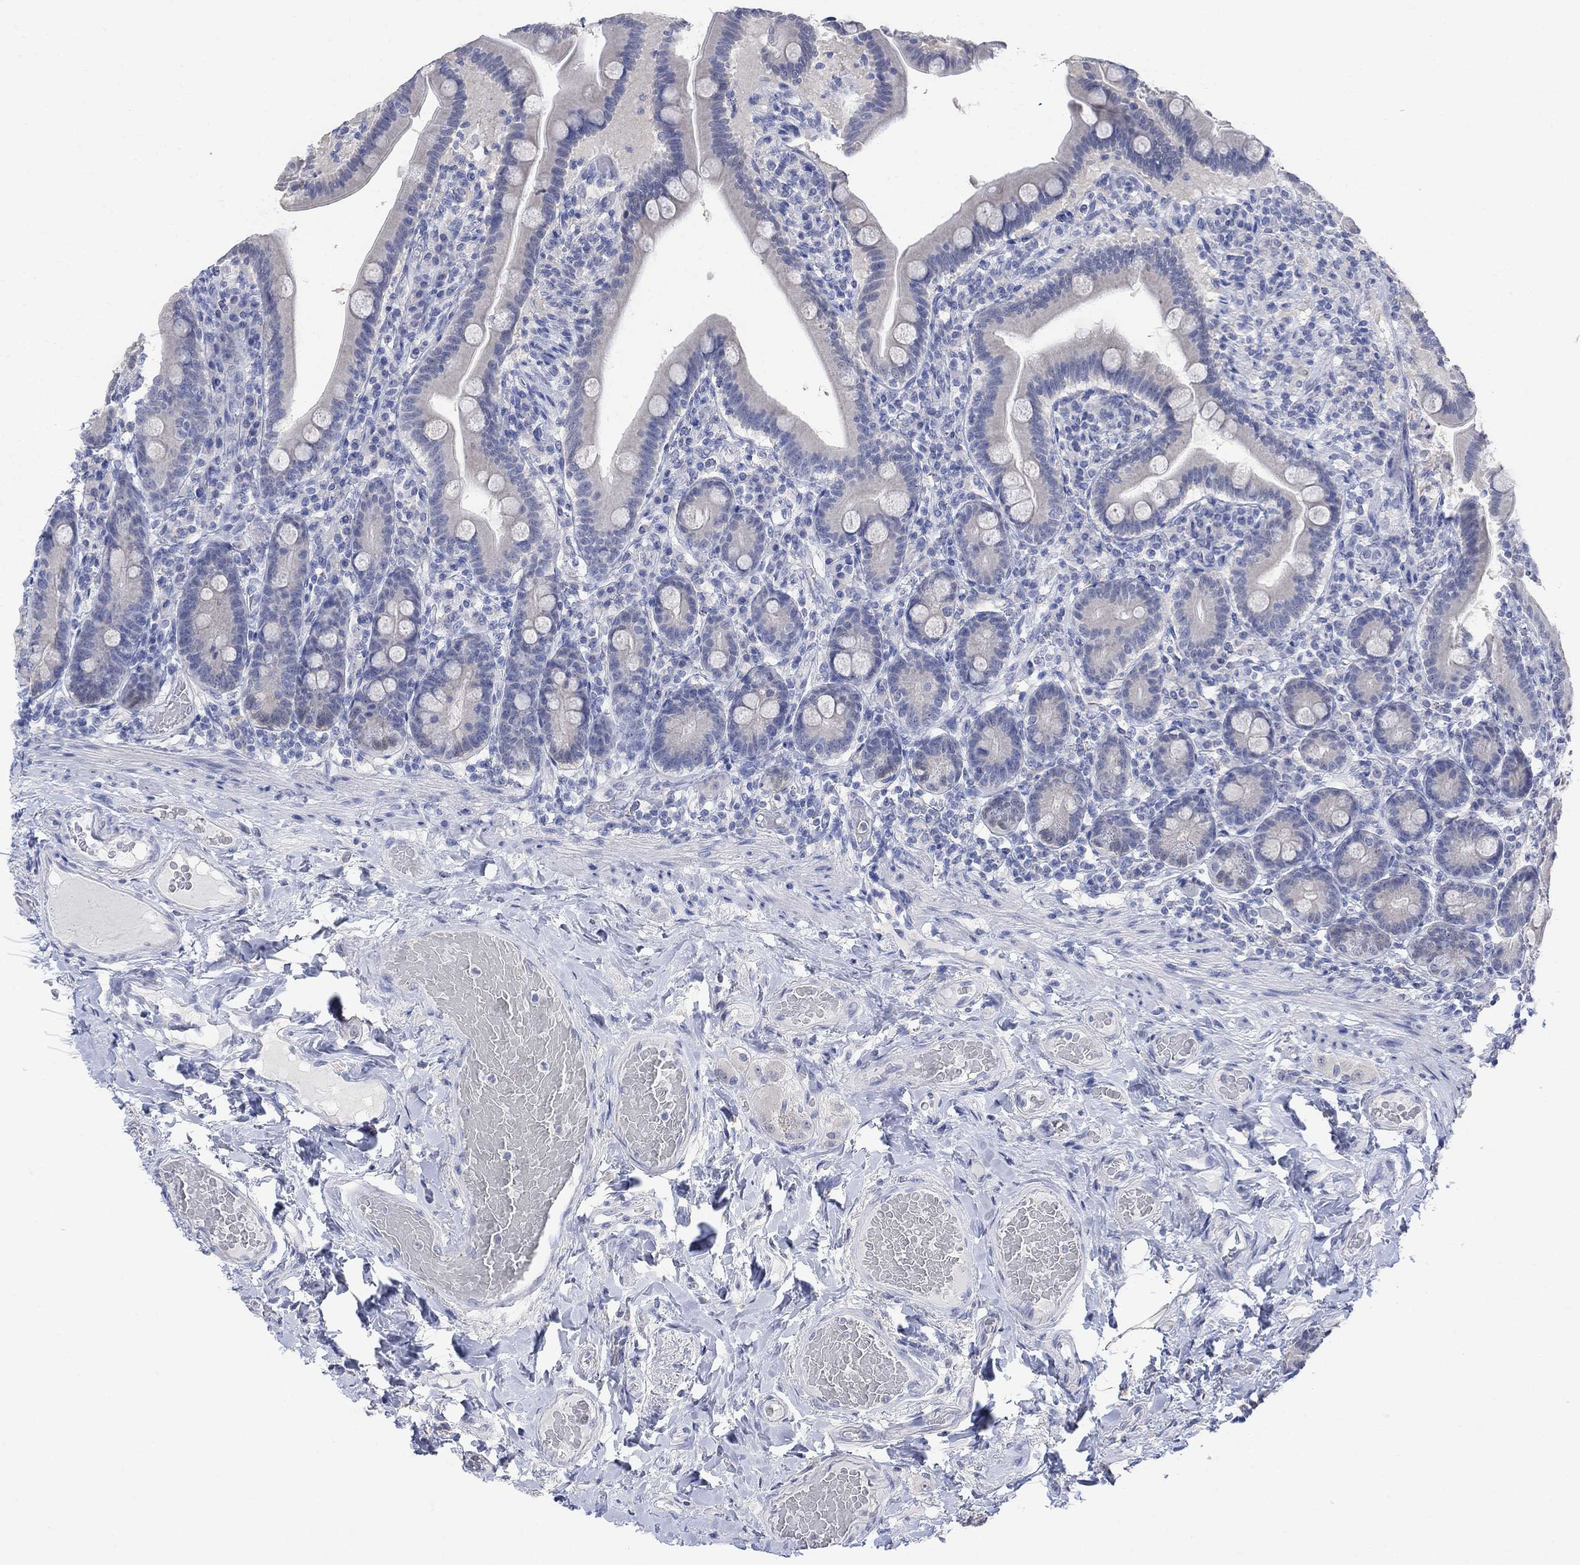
{"staining": {"intensity": "negative", "quantity": "none", "location": "none"}, "tissue": "small intestine", "cell_type": "Glandular cells", "image_type": "normal", "snomed": [{"axis": "morphology", "description": "Normal tissue, NOS"}, {"axis": "topography", "description": "Small intestine"}], "caption": "The IHC micrograph has no significant positivity in glandular cells of small intestine.", "gene": "FBP2", "patient": {"sex": "male", "age": 66}}